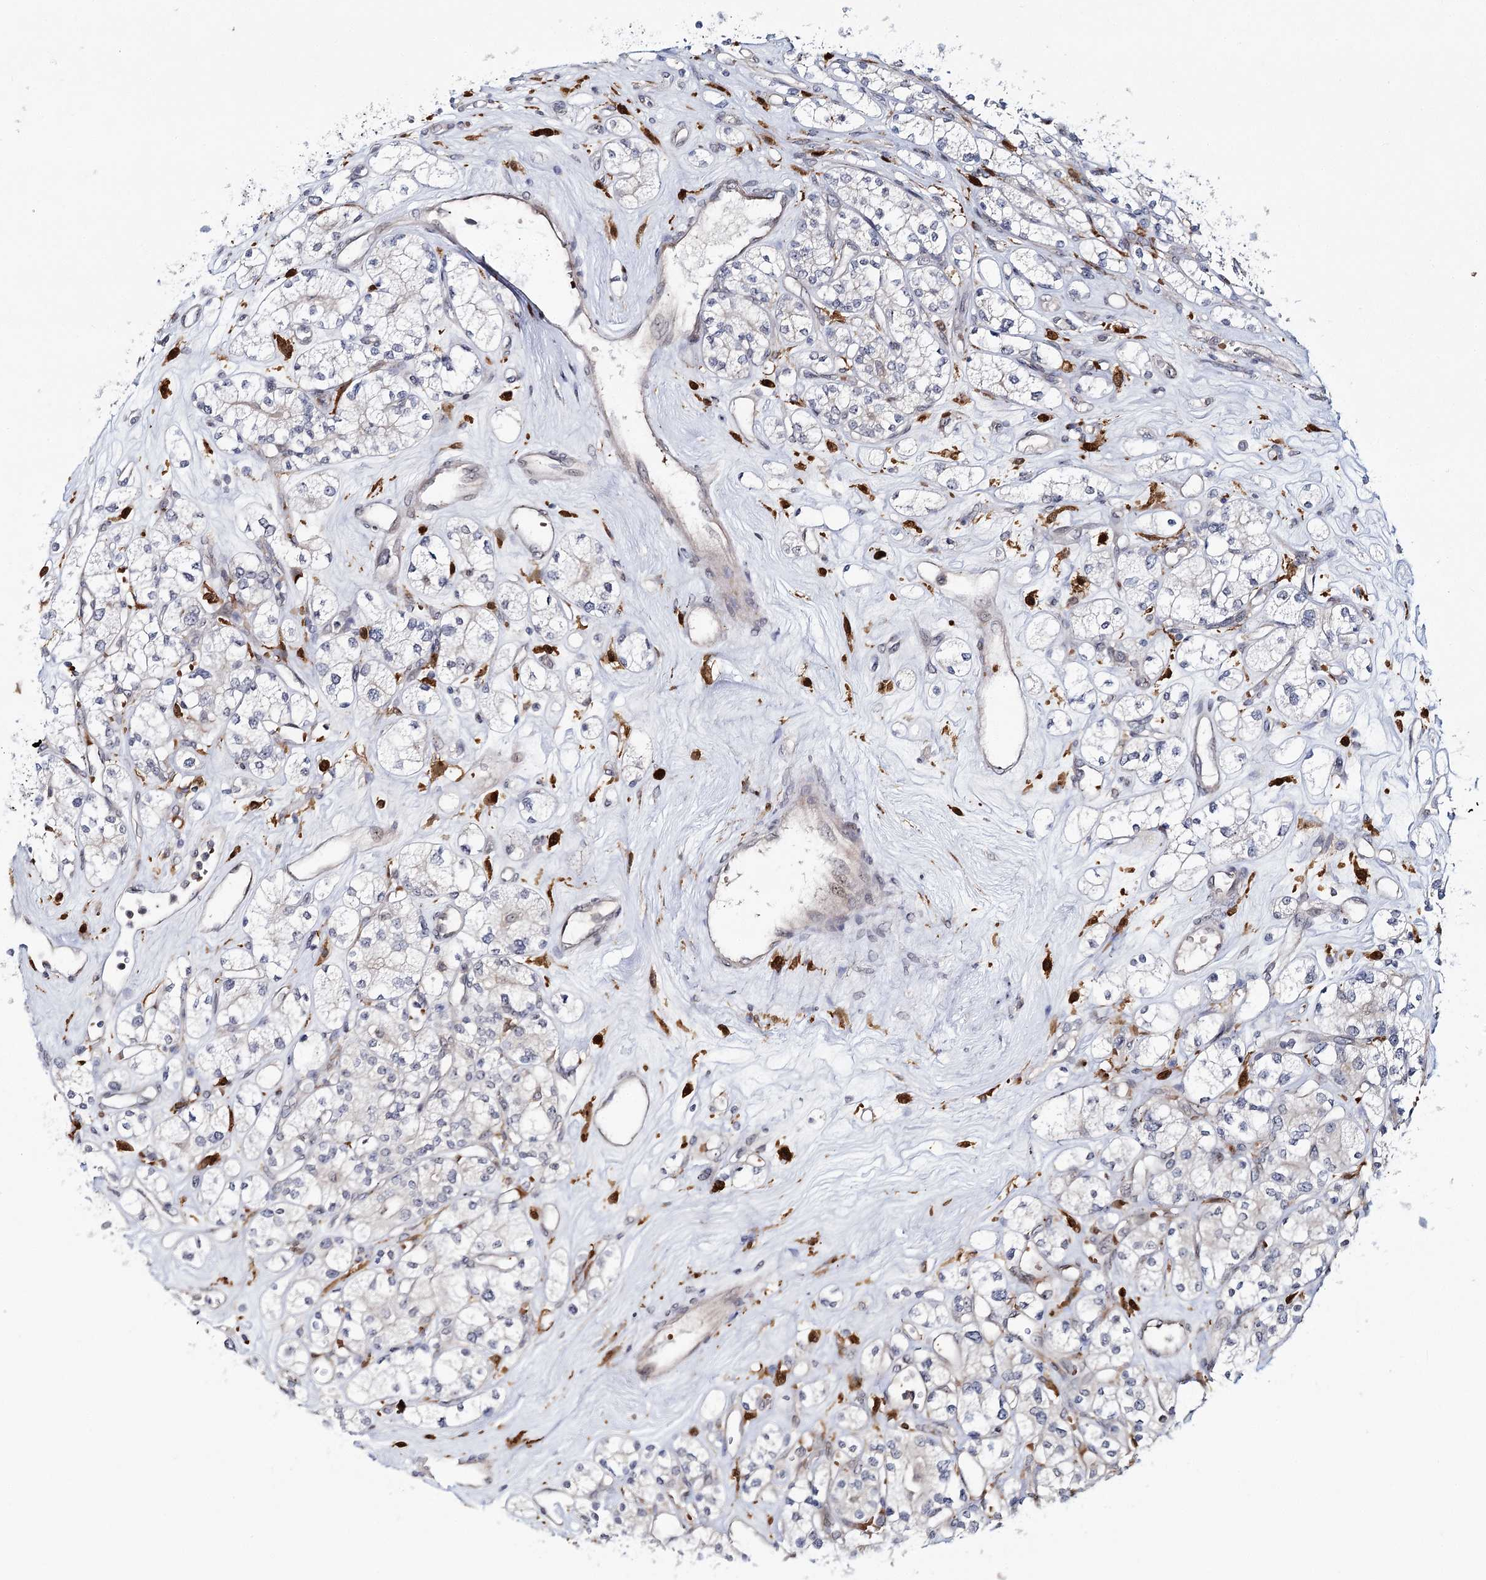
{"staining": {"intensity": "negative", "quantity": "none", "location": "none"}, "tissue": "renal cancer", "cell_type": "Tumor cells", "image_type": "cancer", "snomed": [{"axis": "morphology", "description": "Adenocarcinoma, NOS"}, {"axis": "topography", "description": "Kidney"}], "caption": "This is an IHC micrograph of adenocarcinoma (renal). There is no staining in tumor cells.", "gene": "WDR36", "patient": {"sex": "male", "age": 77}}